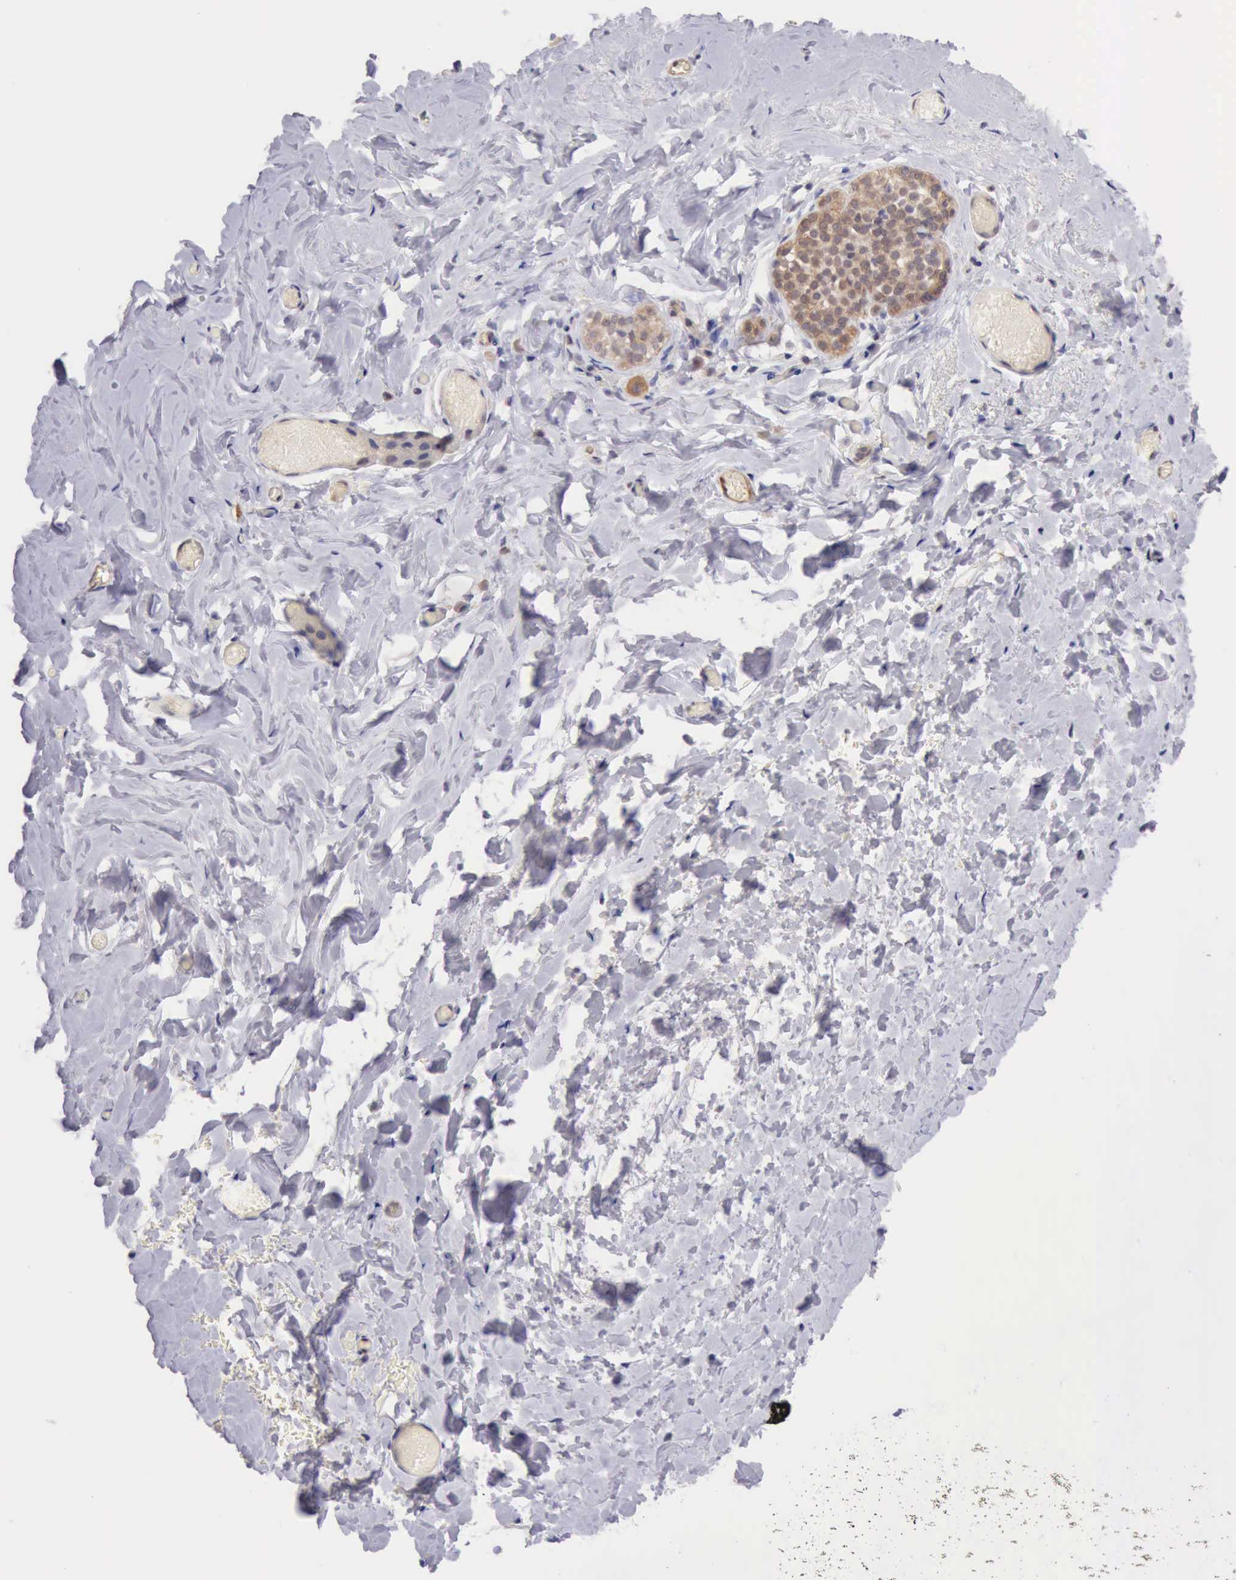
{"staining": {"intensity": "negative", "quantity": "none", "location": "none"}, "tissue": "breast", "cell_type": "Adipocytes", "image_type": "normal", "snomed": [{"axis": "morphology", "description": "Normal tissue, NOS"}, {"axis": "topography", "description": "Breast"}], "caption": "This is an IHC micrograph of unremarkable breast. There is no positivity in adipocytes.", "gene": "DNAJB7", "patient": {"sex": "female", "age": 75}}